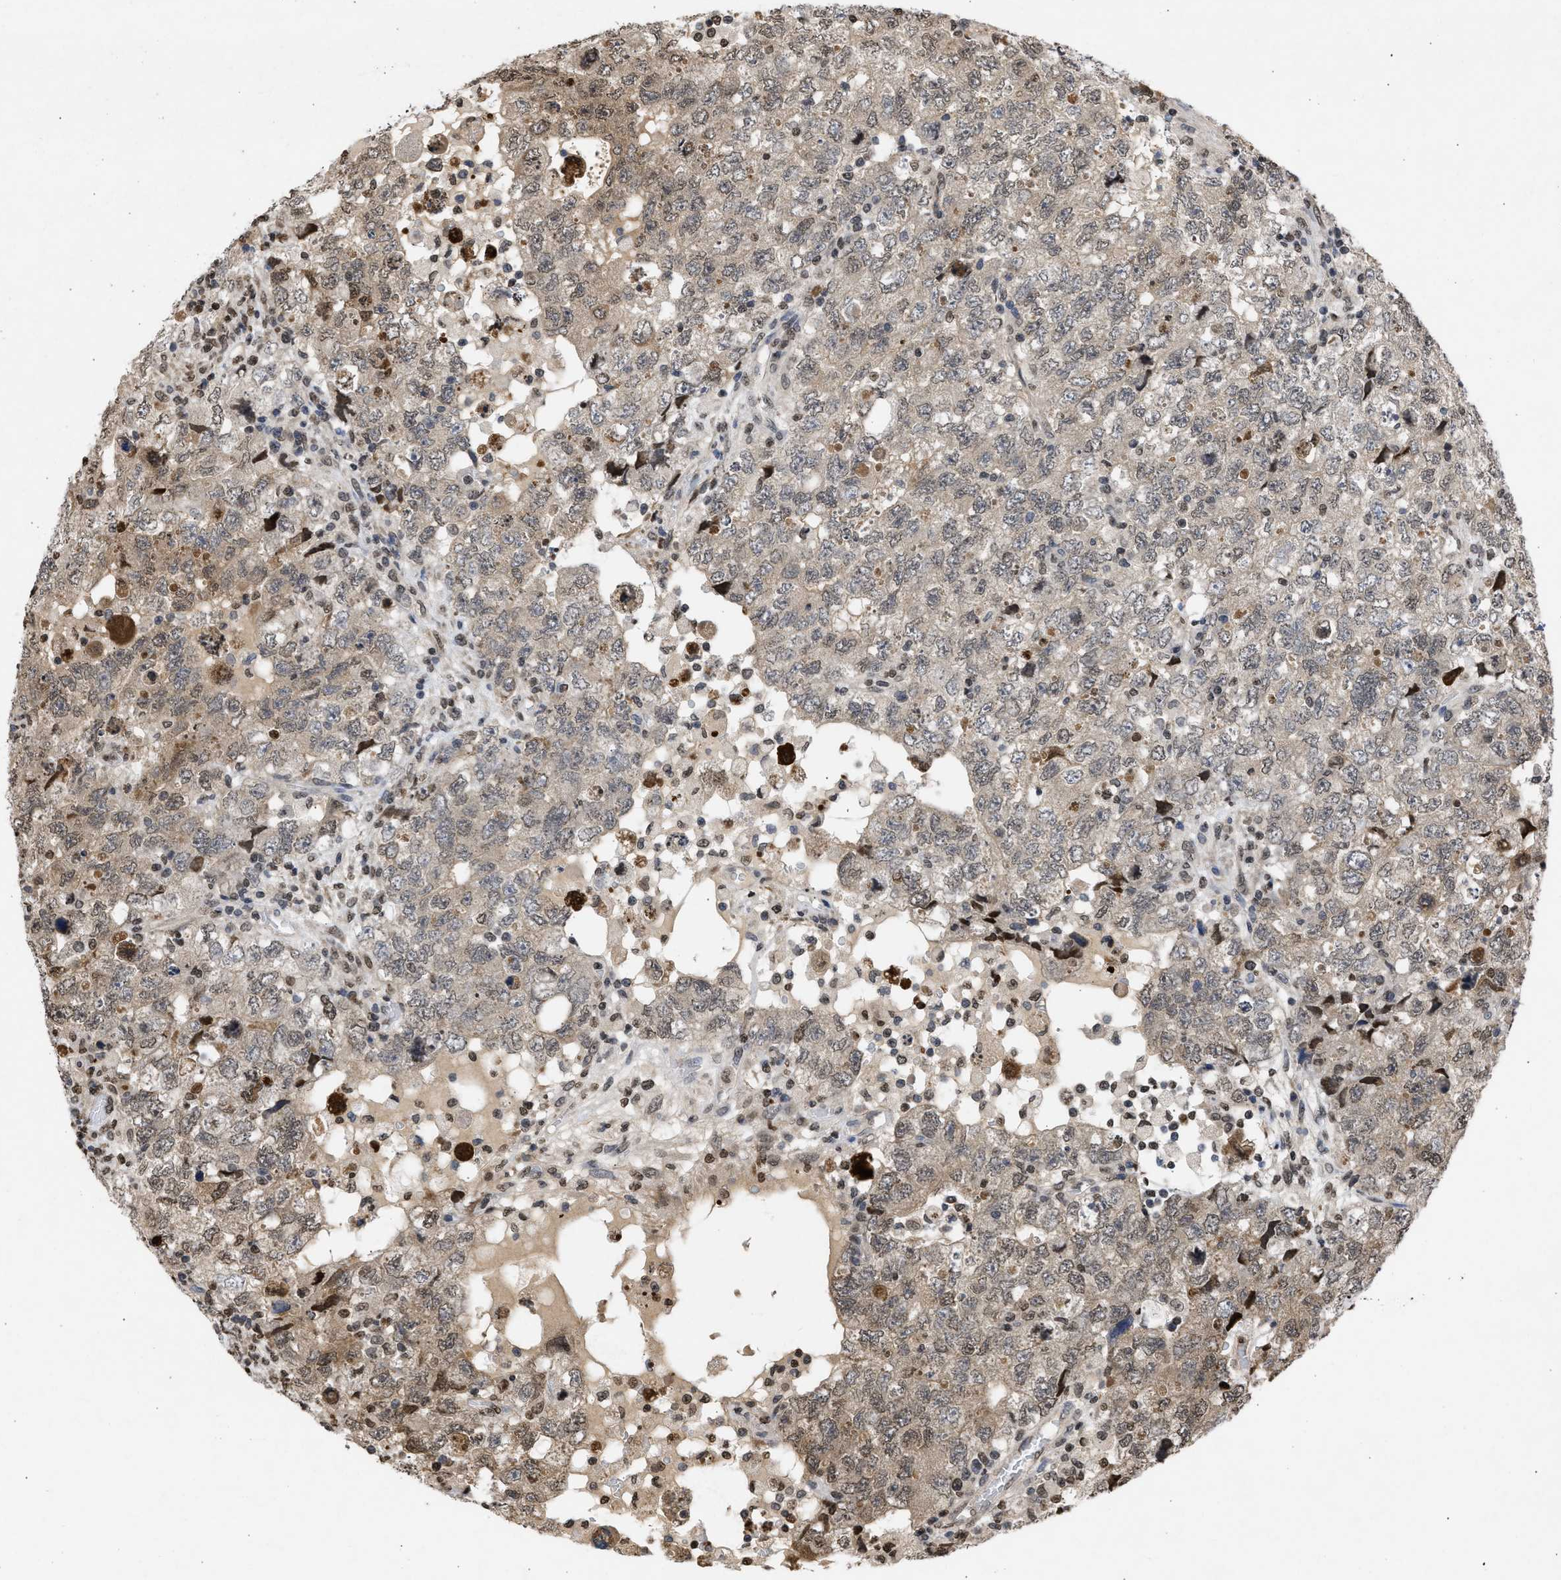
{"staining": {"intensity": "moderate", "quantity": "25%-75%", "location": "cytoplasmic/membranous,nuclear"}, "tissue": "testis cancer", "cell_type": "Tumor cells", "image_type": "cancer", "snomed": [{"axis": "morphology", "description": "Seminoma, NOS"}, {"axis": "topography", "description": "Testis"}], "caption": "High-magnification brightfield microscopy of testis cancer (seminoma) stained with DAB (brown) and counterstained with hematoxylin (blue). tumor cells exhibit moderate cytoplasmic/membranous and nuclear expression is seen in approximately25%-75% of cells.", "gene": "NUP35", "patient": {"sex": "male", "age": 22}}